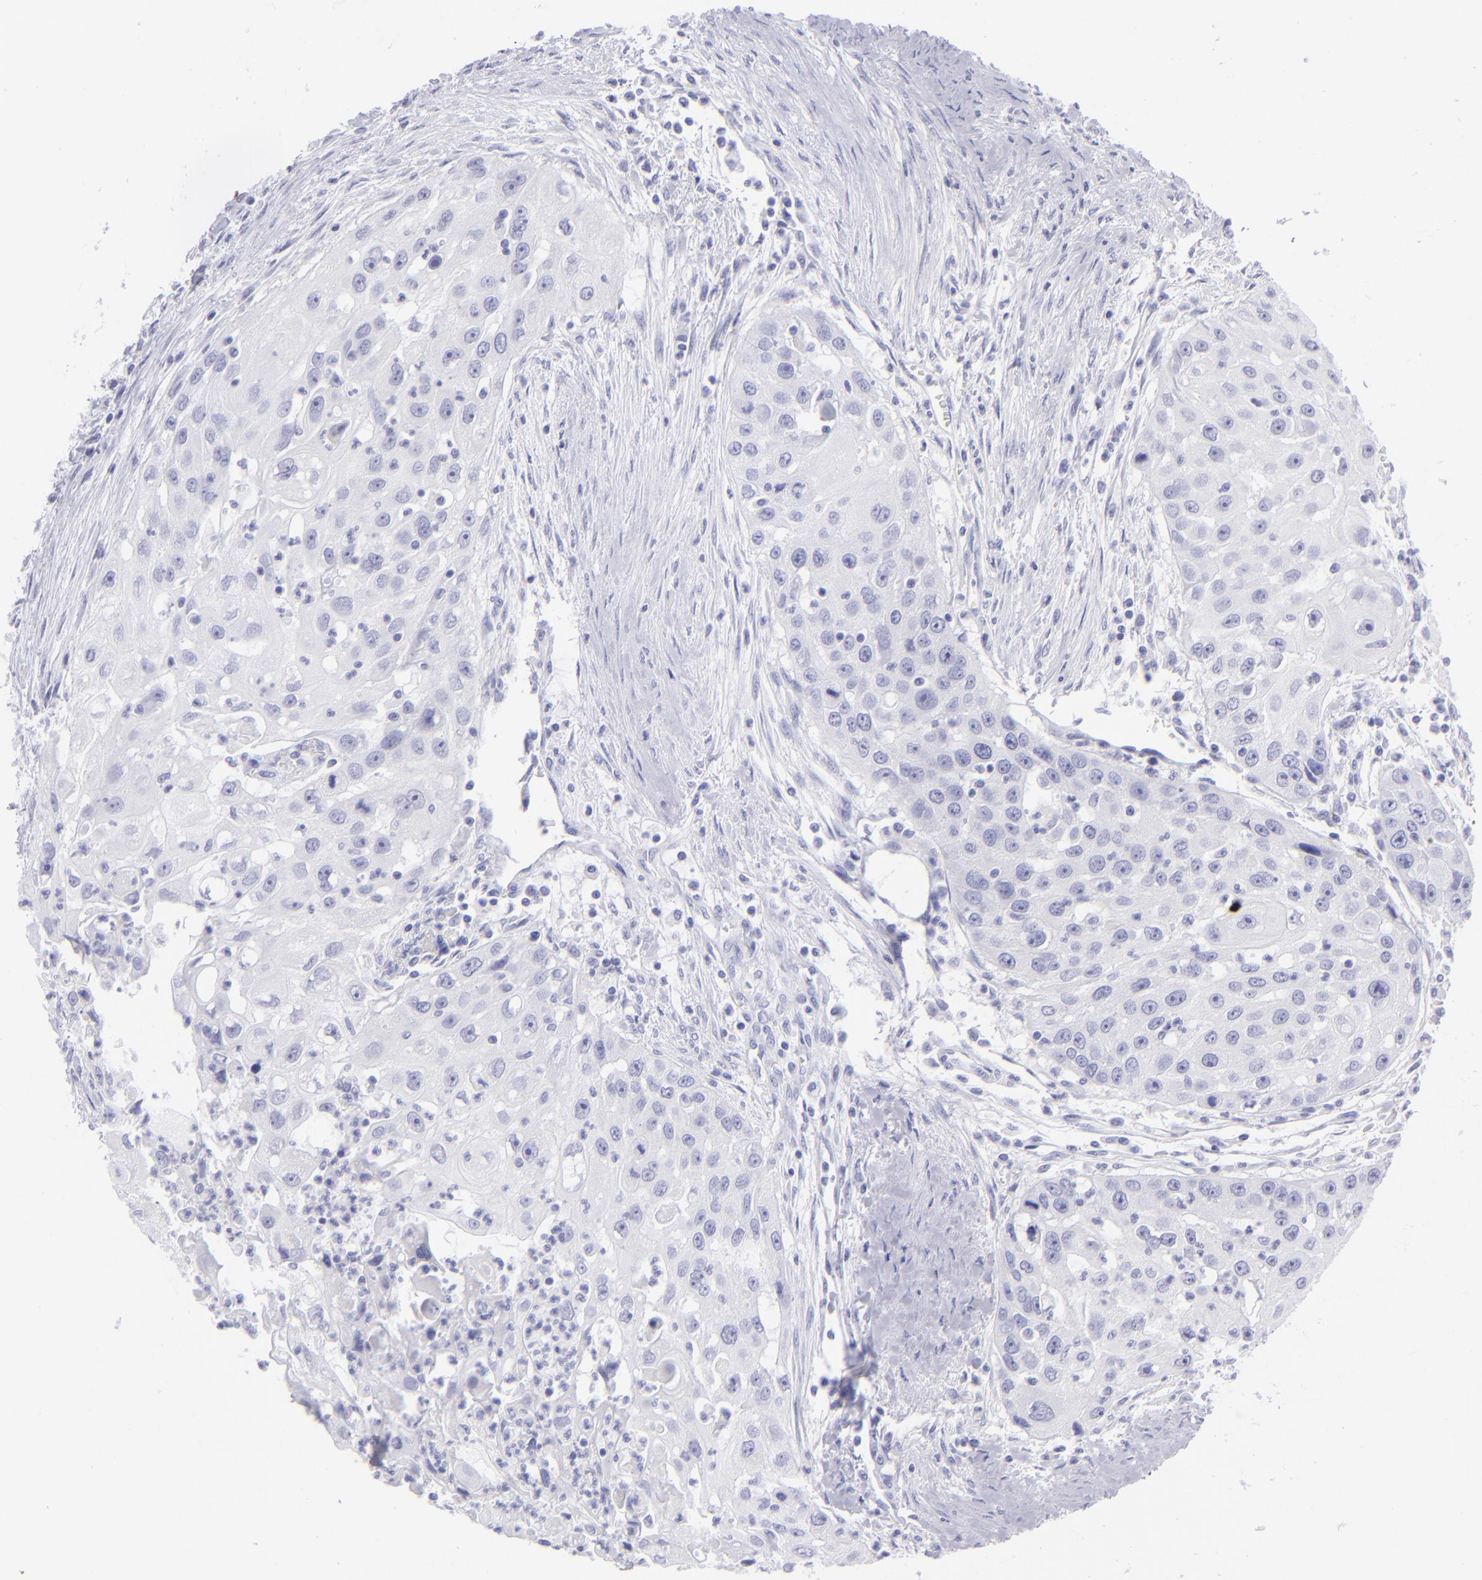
{"staining": {"intensity": "negative", "quantity": "none", "location": "none"}, "tissue": "head and neck cancer", "cell_type": "Tumor cells", "image_type": "cancer", "snomed": [{"axis": "morphology", "description": "Squamous cell carcinoma, NOS"}, {"axis": "topography", "description": "Head-Neck"}], "caption": "This is an immunohistochemistry (IHC) histopathology image of head and neck cancer (squamous cell carcinoma). There is no expression in tumor cells.", "gene": "SLC1A3", "patient": {"sex": "male", "age": 64}}